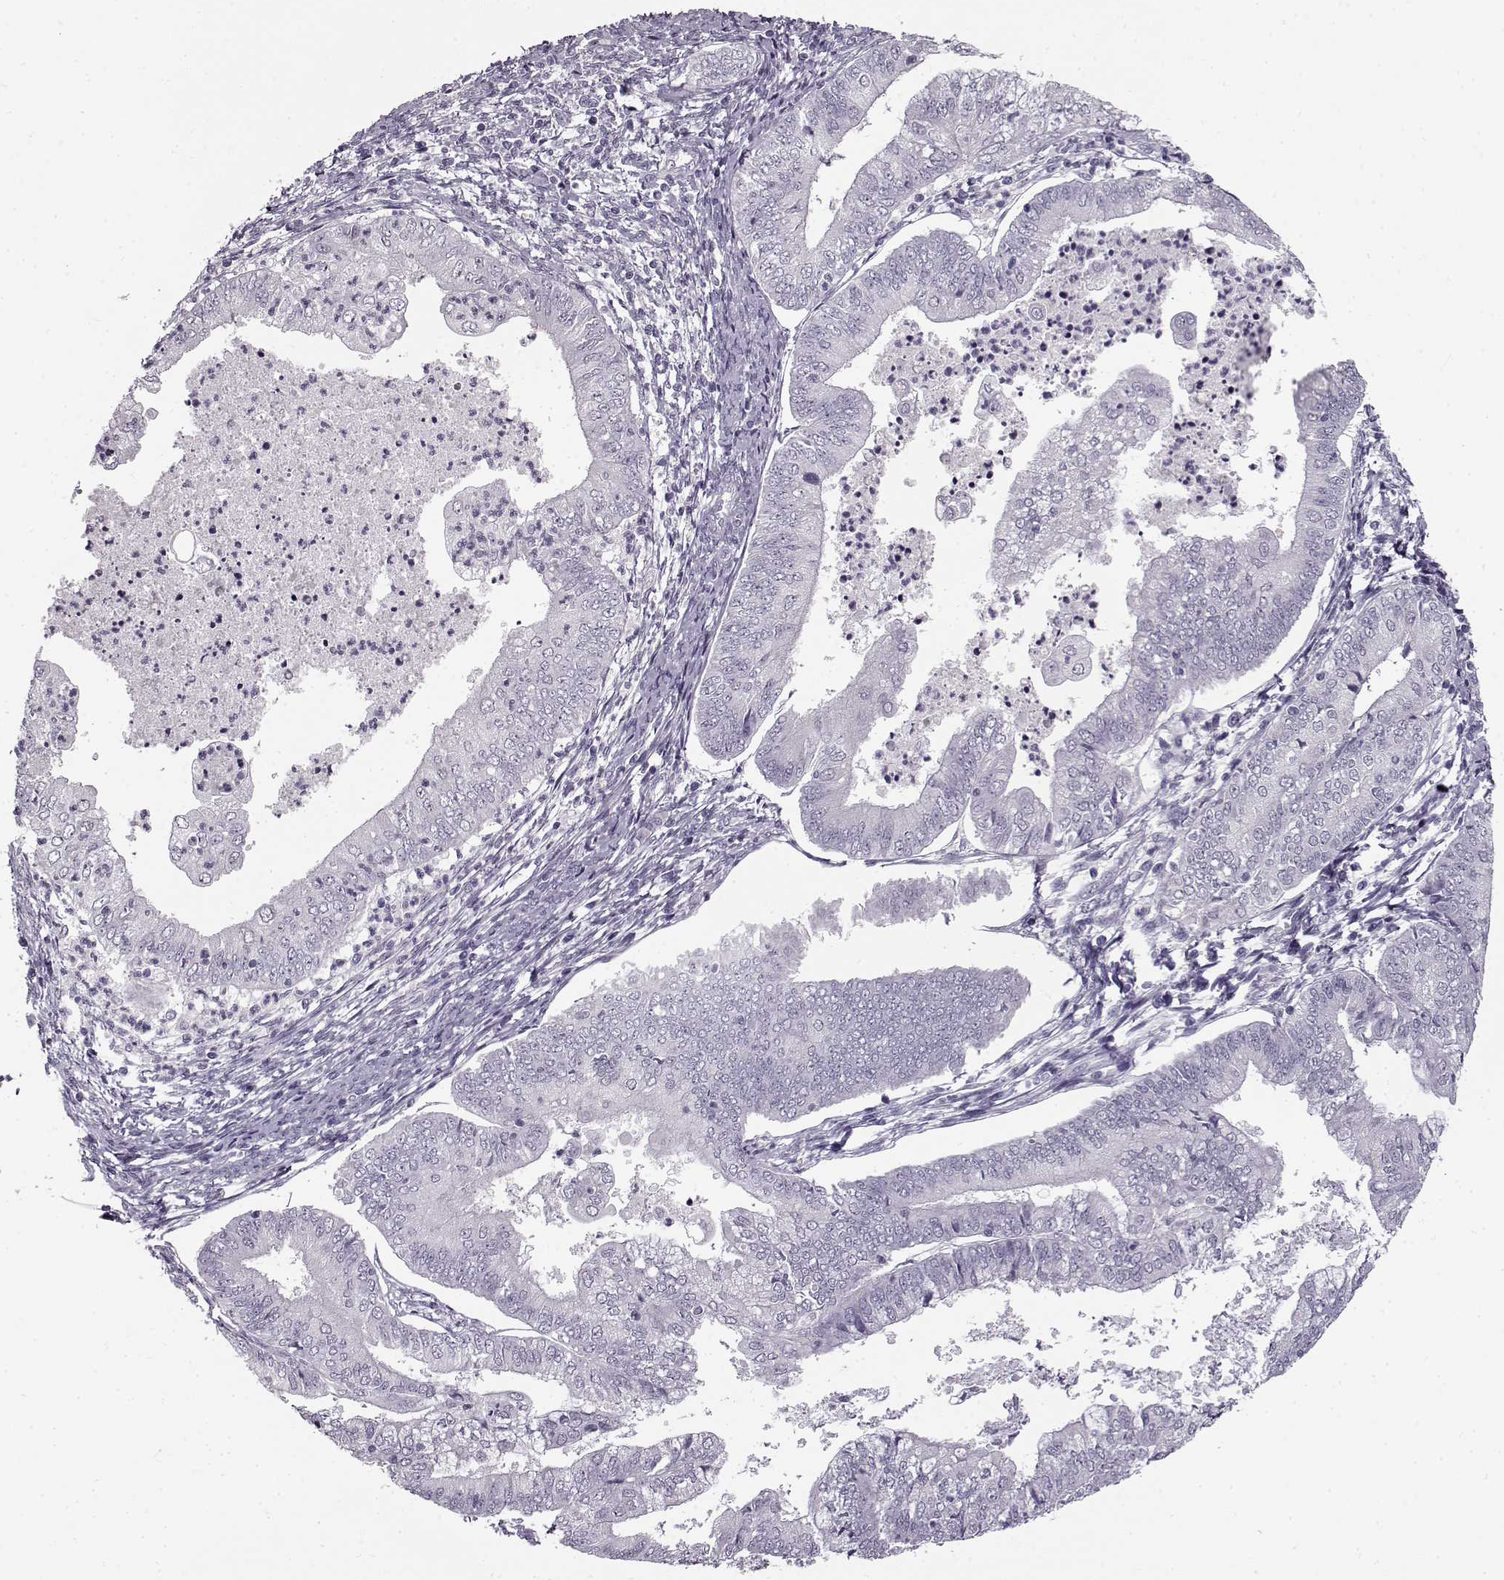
{"staining": {"intensity": "negative", "quantity": "none", "location": "none"}, "tissue": "endometrial cancer", "cell_type": "Tumor cells", "image_type": "cancer", "snomed": [{"axis": "morphology", "description": "Adenocarcinoma, NOS"}, {"axis": "topography", "description": "Endometrium"}], "caption": "A high-resolution image shows immunohistochemistry (IHC) staining of endometrial adenocarcinoma, which exhibits no significant positivity in tumor cells. The staining is performed using DAB brown chromogen with nuclei counter-stained in using hematoxylin.", "gene": "FSHB", "patient": {"sex": "female", "age": 55}}